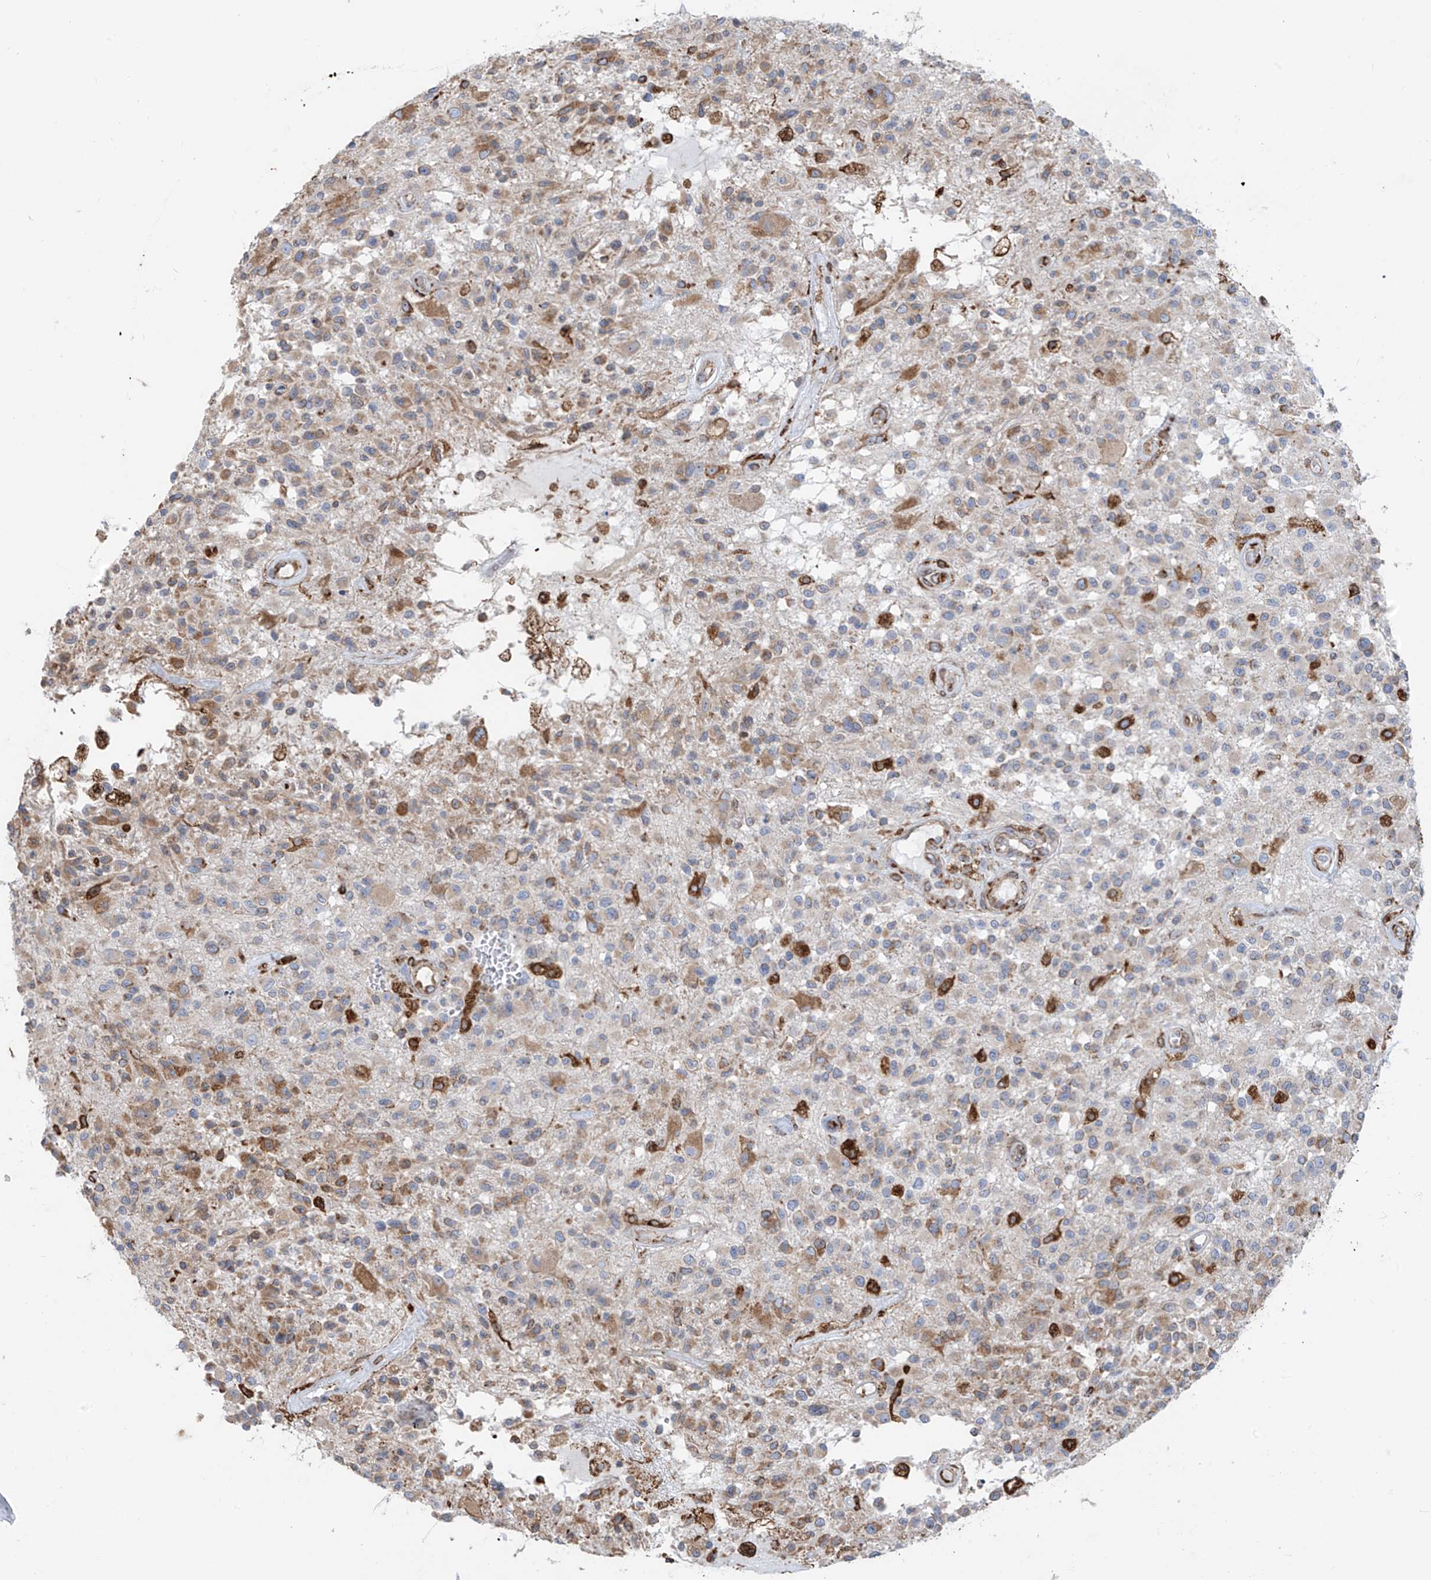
{"staining": {"intensity": "moderate", "quantity": "25%-75%", "location": "cytoplasmic/membranous"}, "tissue": "glioma", "cell_type": "Tumor cells", "image_type": "cancer", "snomed": [{"axis": "morphology", "description": "Glioma, malignant, High grade"}, {"axis": "morphology", "description": "Glioblastoma, NOS"}, {"axis": "topography", "description": "Brain"}], "caption": "This photomicrograph demonstrates IHC staining of glioma, with medium moderate cytoplasmic/membranous staining in approximately 25%-75% of tumor cells.", "gene": "ZNF354C", "patient": {"sex": "male", "age": 60}}